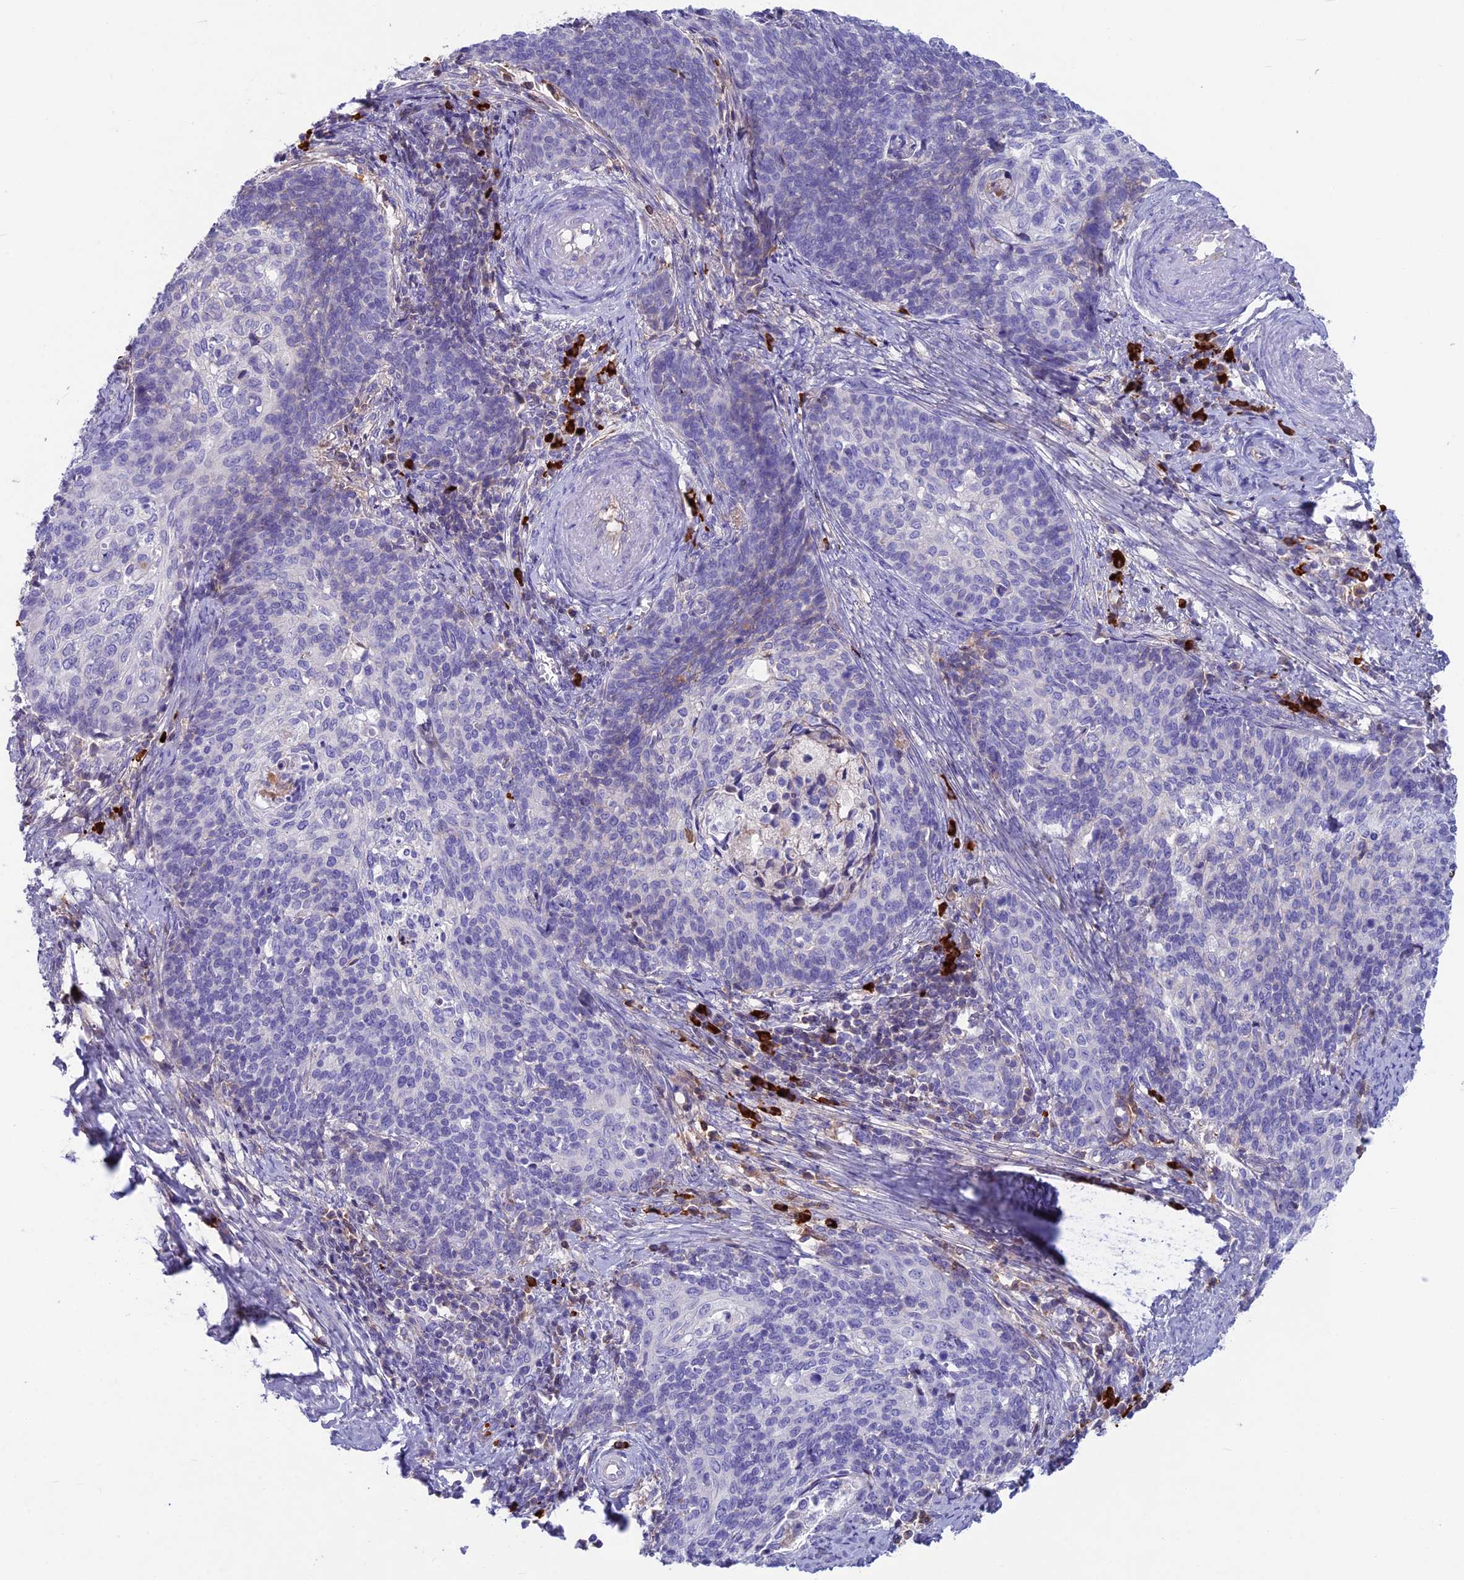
{"staining": {"intensity": "negative", "quantity": "none", "location": "none"}, "tissue": "cervical cancer", "cell_type": "Tumor cells", "image_type": "cancer", "snomed": [{"axis": "morphology", "description": "Squamous cell carcinoma, NOS"}, {"axis": "topography", "description": "Cervix"}], "caption": "Tumor cells show no significant protein expression in cervical cancer (squamous cell carcinoma).", "gene": "SNAP91", "patient": {"sex": "female", "age": 39}}